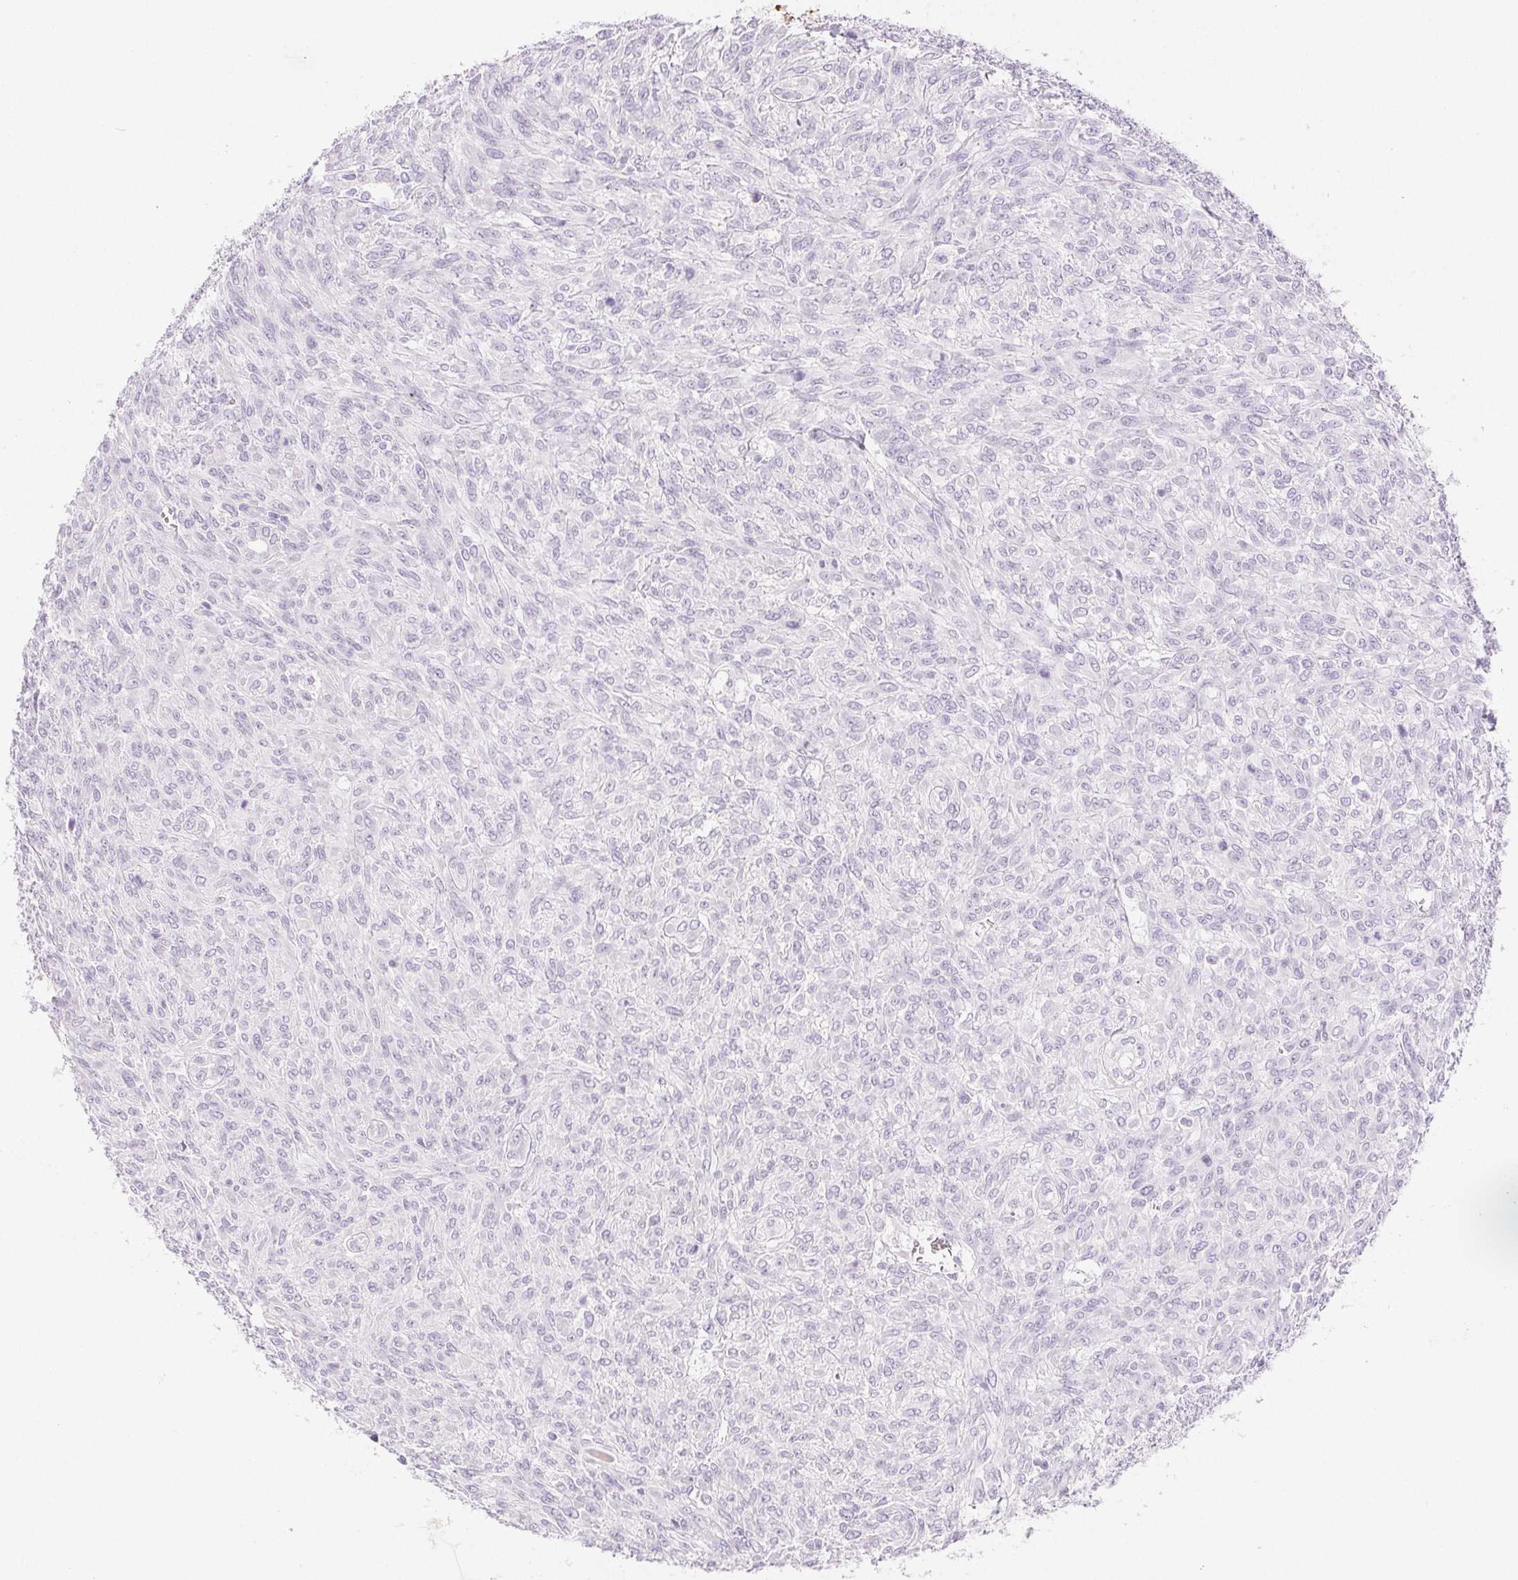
{"staining": {"intensity": "negative", "quantity": "none", "location": "none"}, "tissue": "renal cancer", "cell_type": "Tumor cells", "image_type": "cancer", "snomed": [{"axis": "morphology", "description": "Adenocarcinoma, NOS"}, {"axis": "topography", "description": "Kidney"}], "caption": "Immunohistochemical staining of human renal cancer shows no significant positivity in tumor cells.", "gene": "SPRR3", "patient": {"sex": "male", "age": 58}}